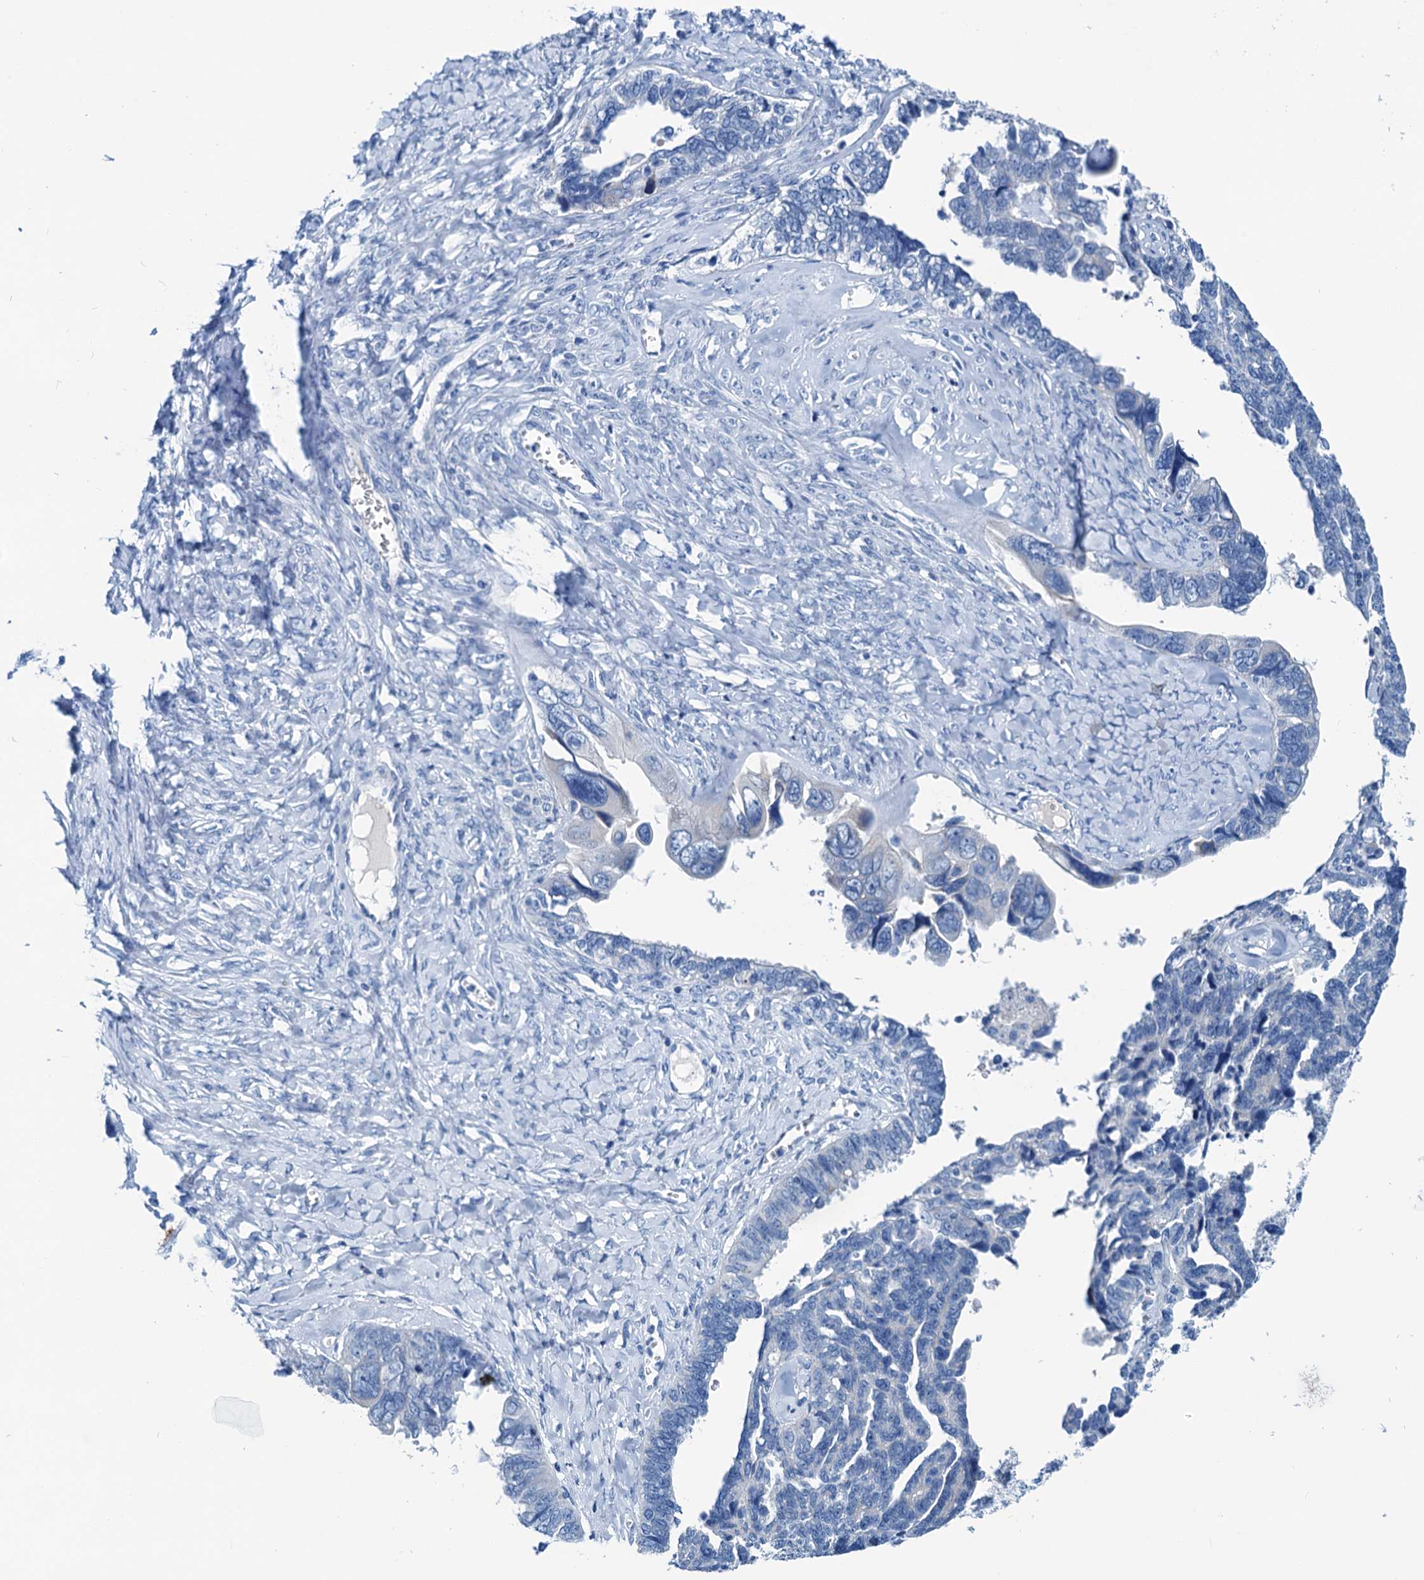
{"staining": {"intensity": "negative", "quantity": "none", "location": "none"}, "tissue": "ovarian cancer", "cell_type": "Tumor cells", "image_type": "cancer", "snomed": [{"axis": "morphology", "description": "Cystadenocarcinoma, serous, NOS"}, {"axis": "topography", "description": "Ovary"}], "caption": "The histopathology image exhibits no significant expression in tumor cells of serous cystadenocarcinoma (ovarian). Nuclei are stained in blue.", "gene": "KNDC1", "patient": {"sex": "female", "age": 79}}